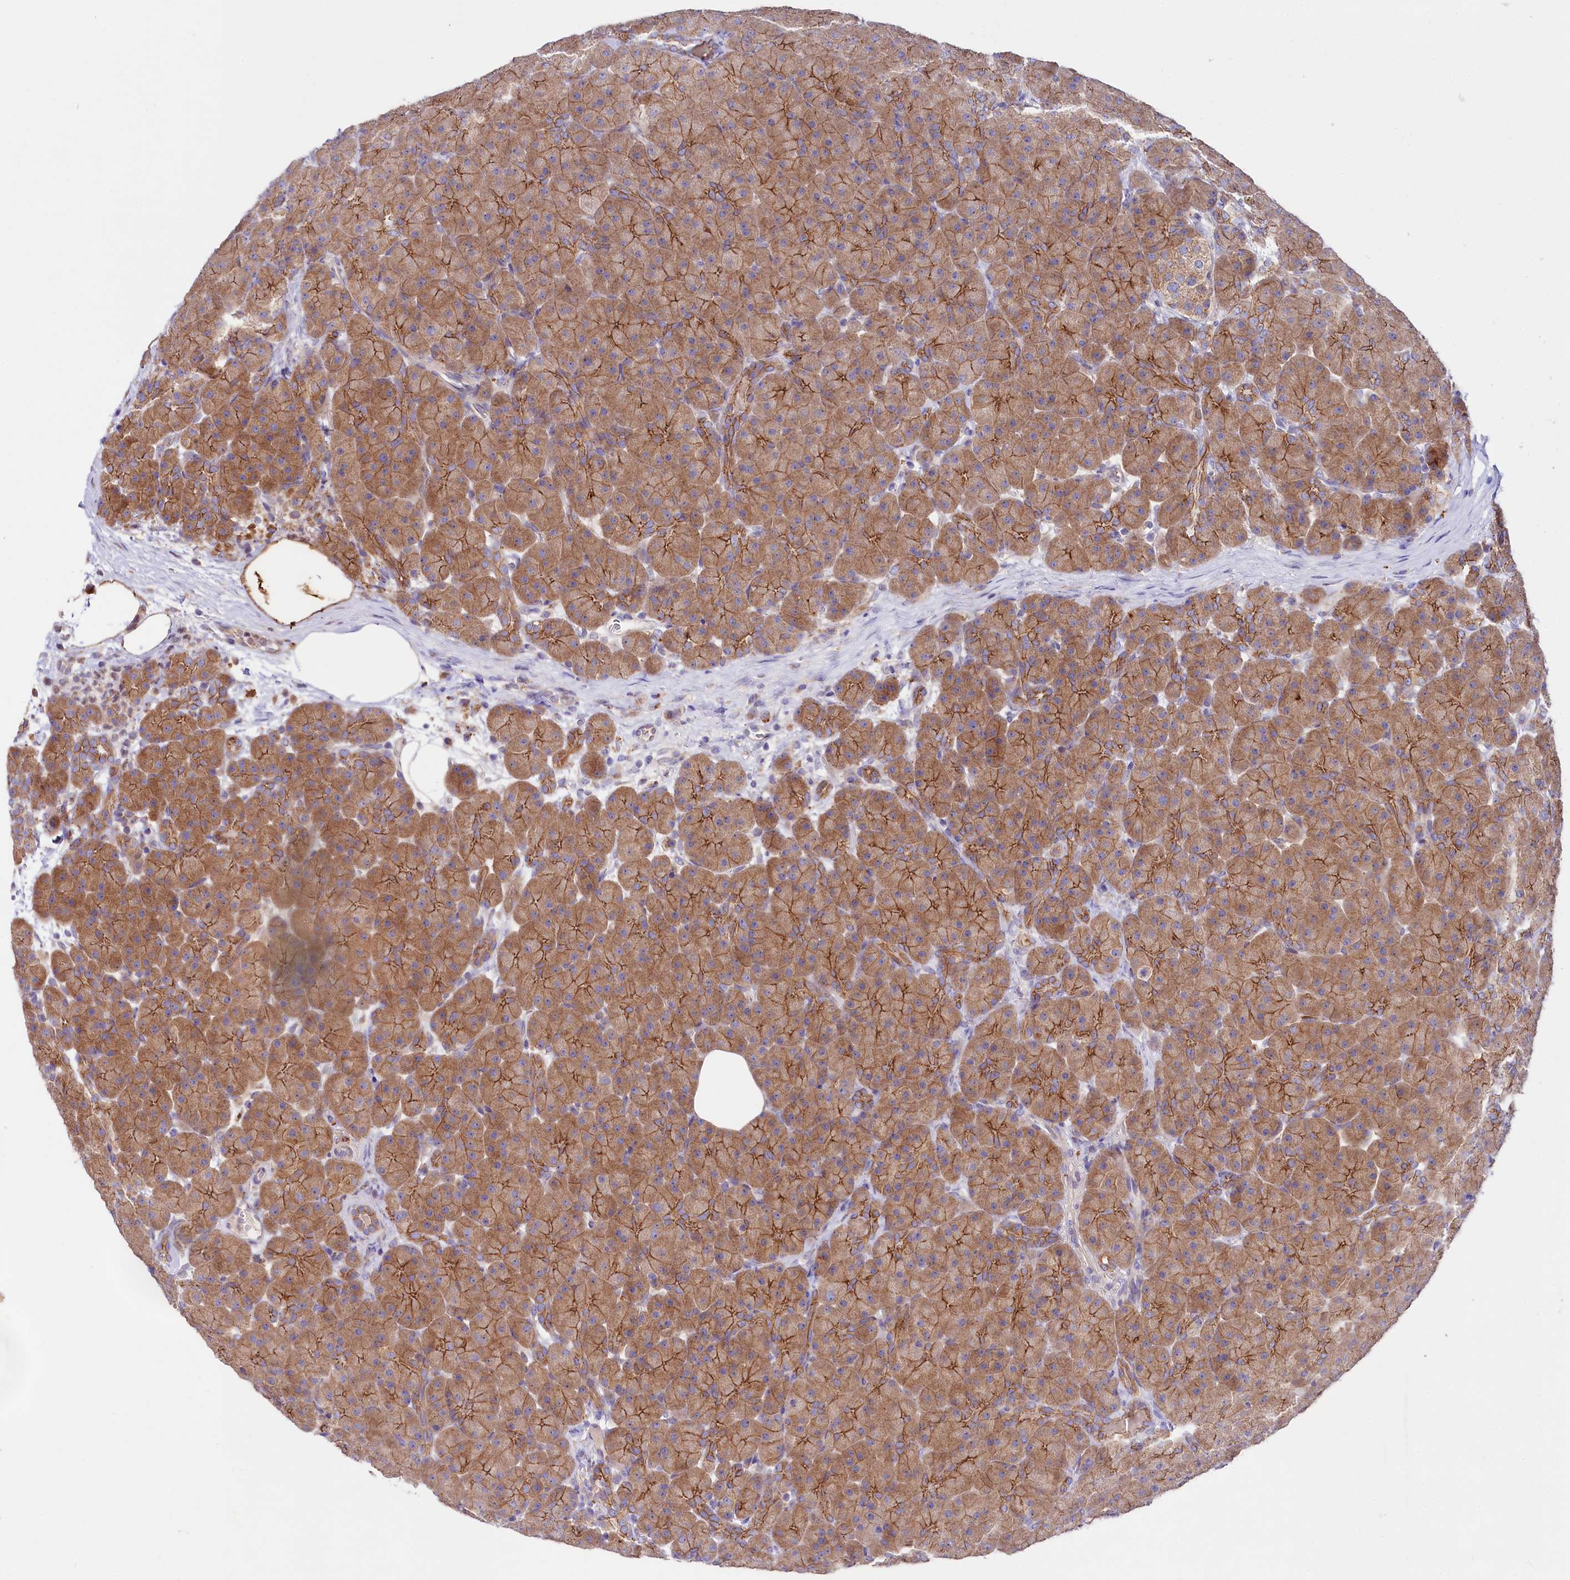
{"staining": {"intensity": "moderate", "quantity": ">75%", "location": "cytoplasmic/membranous"}, "tissue": "pancreas", "cell_type": "Exocrine glandular cells", "image_type": "normal", "snomed": [{"axis": "morphology", "description": "Normal tissue, NOS"}, {"axis": "topography", "description": "Pancreas"}], "caption": "Moderate cytoplasmic/membranous staining is present in approximately >75% of exocrine glandular cells in normal pancreas.", "gene": "SACM1L", "patient": {"sex": "male", "age": 66}}